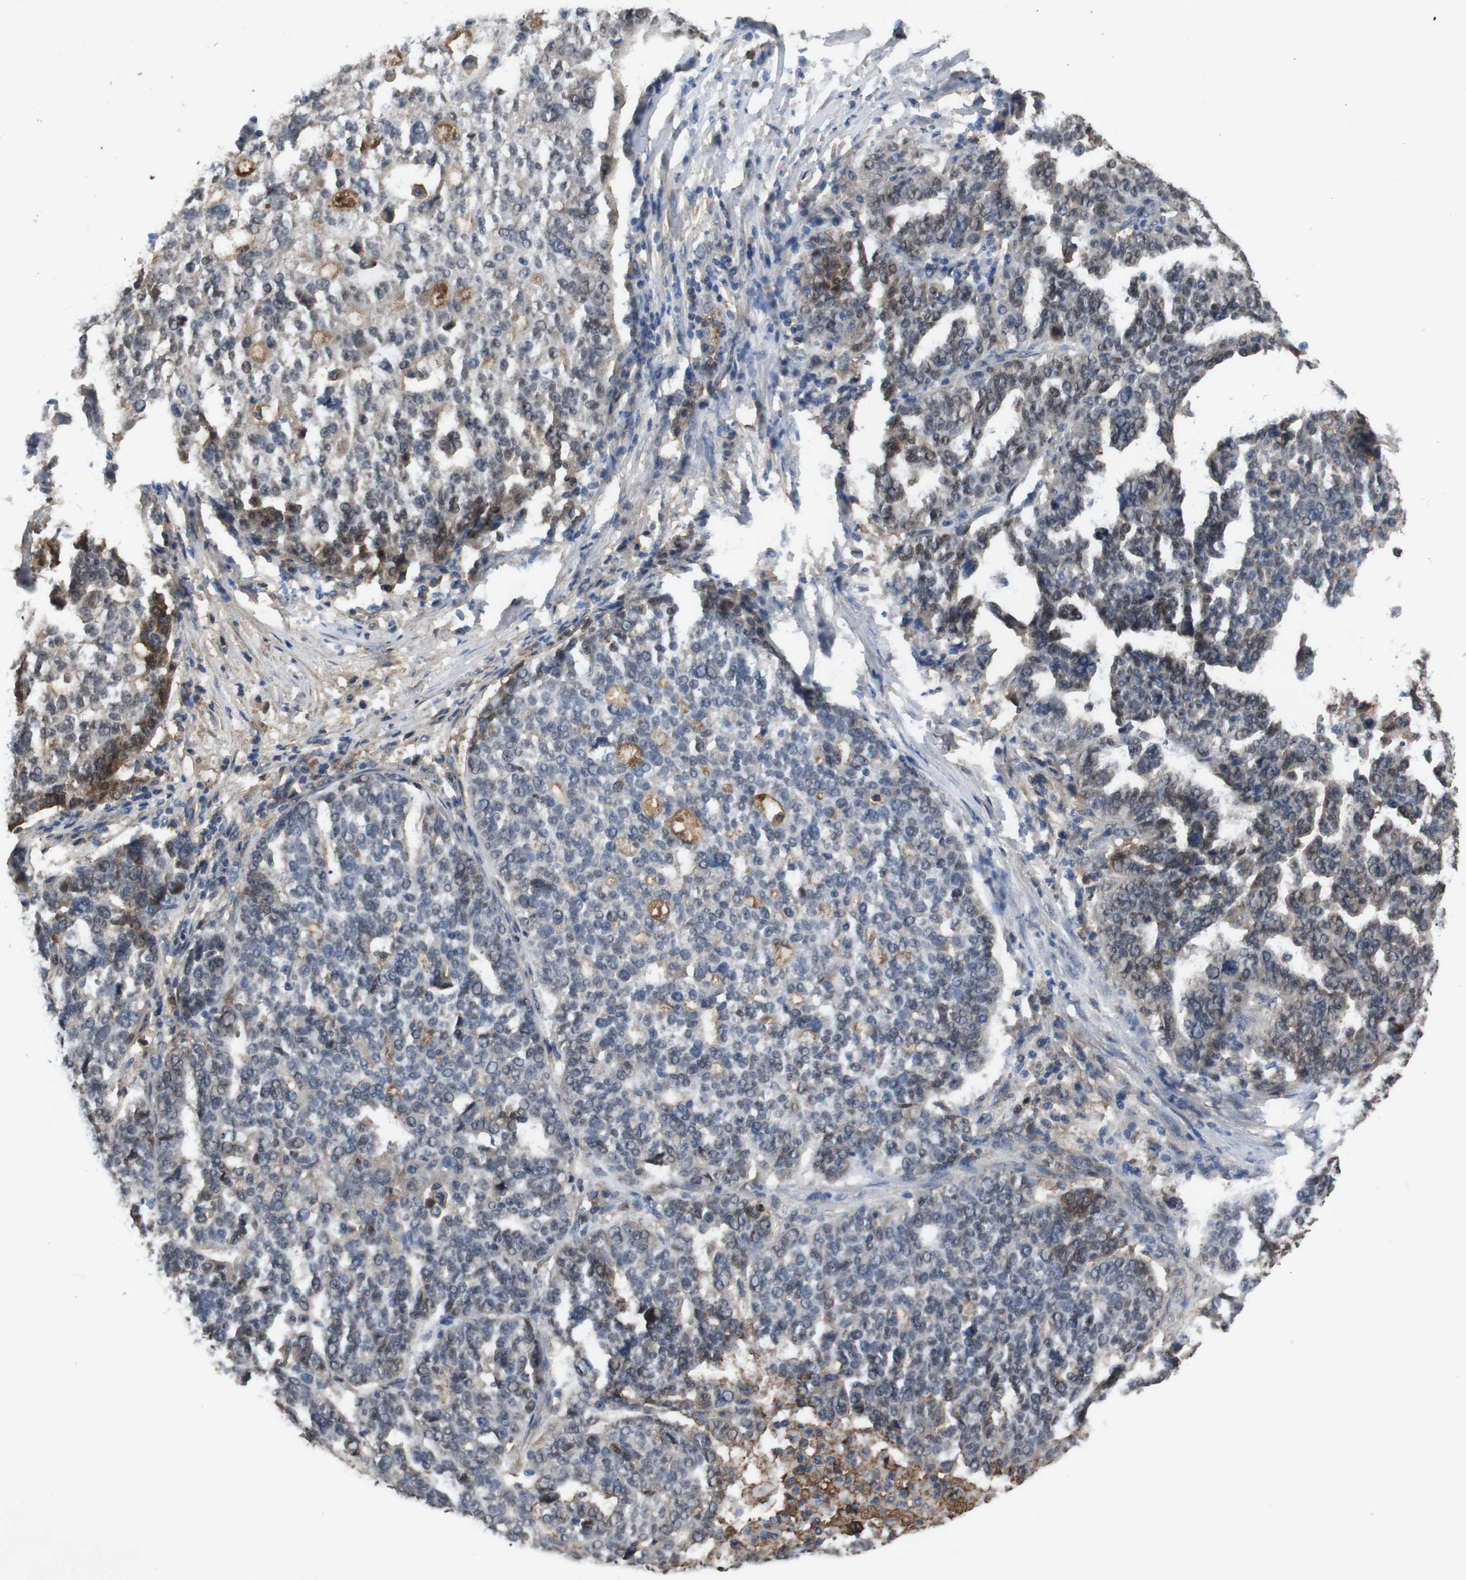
{"staining": {"intensity": "weak", "quantity": "25%-75%", "location": "cytoplasmic/membranous"}, "tissue": "ovarian cancer", "cell_type": "Tumor cells", "image_type": "cancer", "snomed": [{"axis": "morphology", "description": "Cystadenocarcinoma, serous, NOS"}, {"axis": "topography", "description": "Ovary"}], "caption": "Immunohistochemistry of human ovarian cancer exhibits low levels of weak cytoplasmic/membranous expression in approximately 25%-75% of tumor cells.", "gene": "SPTB", "patient": {"sex": "female", "age": 59}}